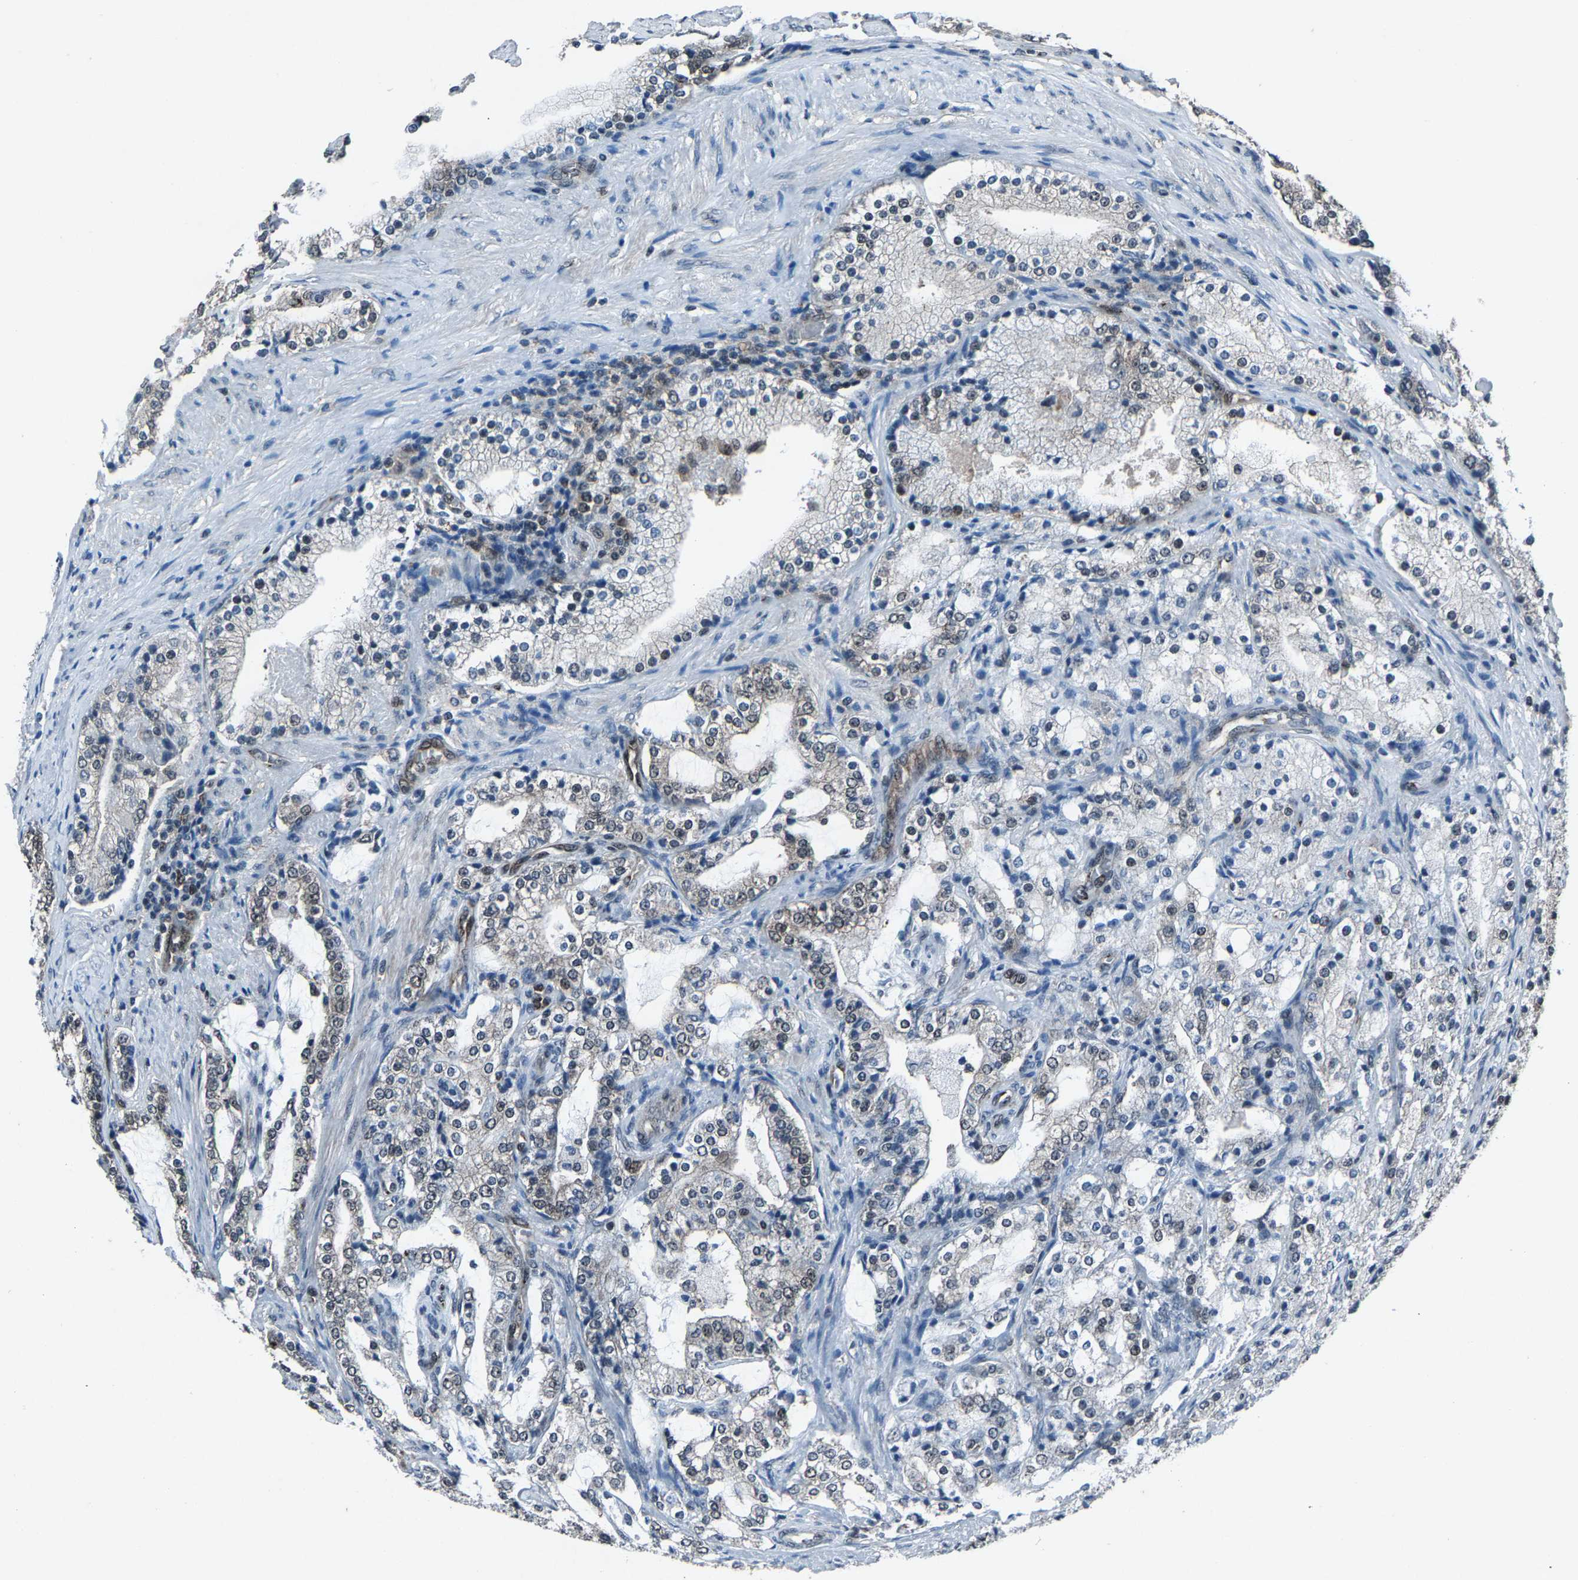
{"staining": {"intensity": "weak", "quantity": "<25%", "location": "nuclear"}, "tissue": "prostate cancer", "cell_type": "Tumor cells", "image_type": "cancer", "snomed": [{"axis": "morphology", "description": "Adenocarcinoma, High grade"}, {"axis": "topography", "description": "Prostate"}], "caption": "An immunohistochemistry micrograph of high-grade adenocarcinoma (prostate) is shown. There is no staining in tumor cells of high-grade adenocarcinoma (prostate).", "gene": "ATXN3", "patient": {"sex": "male", "age": 63}}